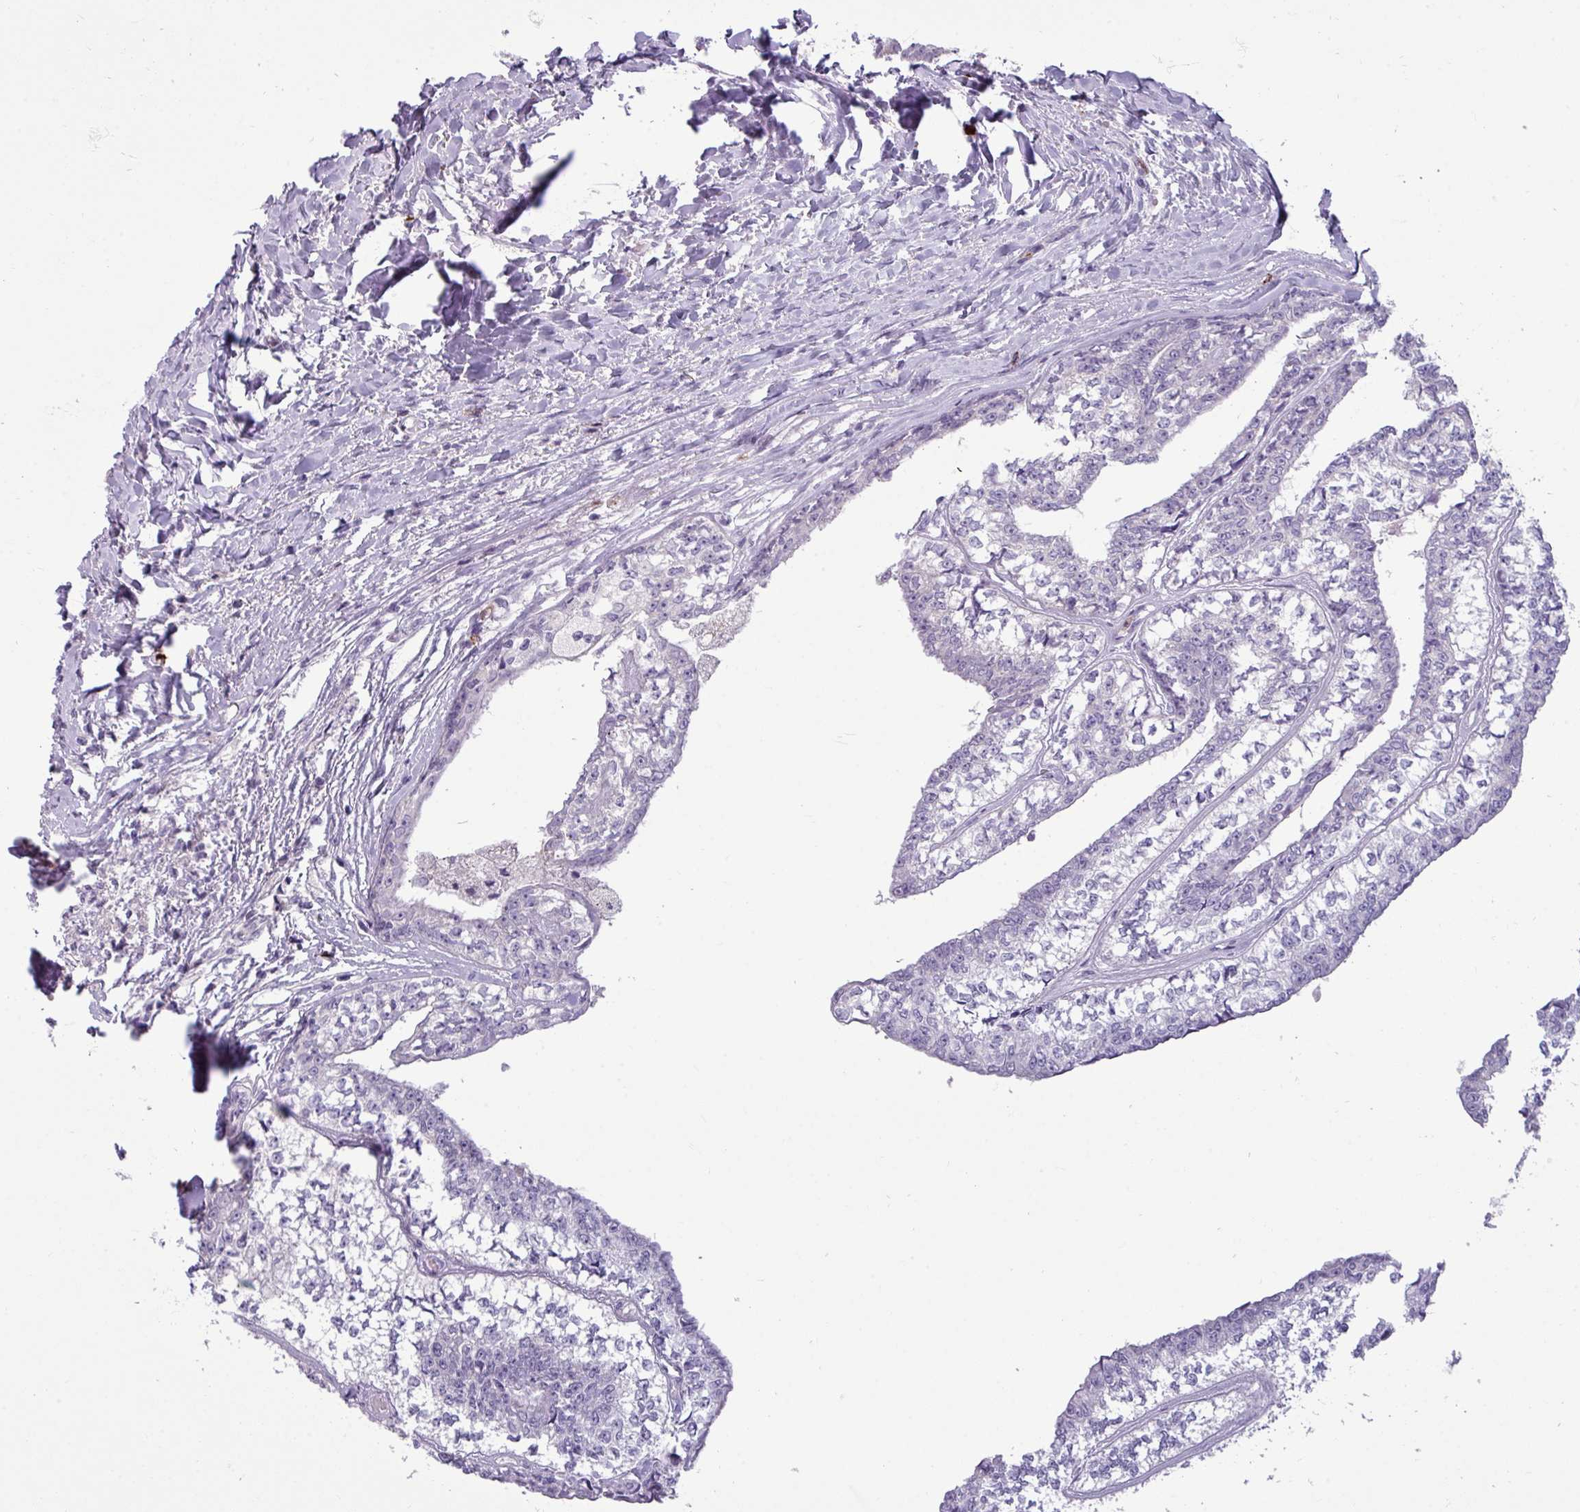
{"staining": {"intensity": "negative", "quantity": "none", "location": "none"}, "tissue": "head and neck cancer", "cell_type": "Tumor cells", "image_type": "cancer", "snomed": [{"axis": "morphology", "description": "Adenocarcinoma, NOS"}, {"axis": "topography", "description": "Head-Neck"}], "caption": "Immunohistochemical staining of human adenocarcinoma (head and neck) reveals no significant expression in tumor cells.", "gene": "TRIM39", "patient": {"sex": "female", "age": 73}}